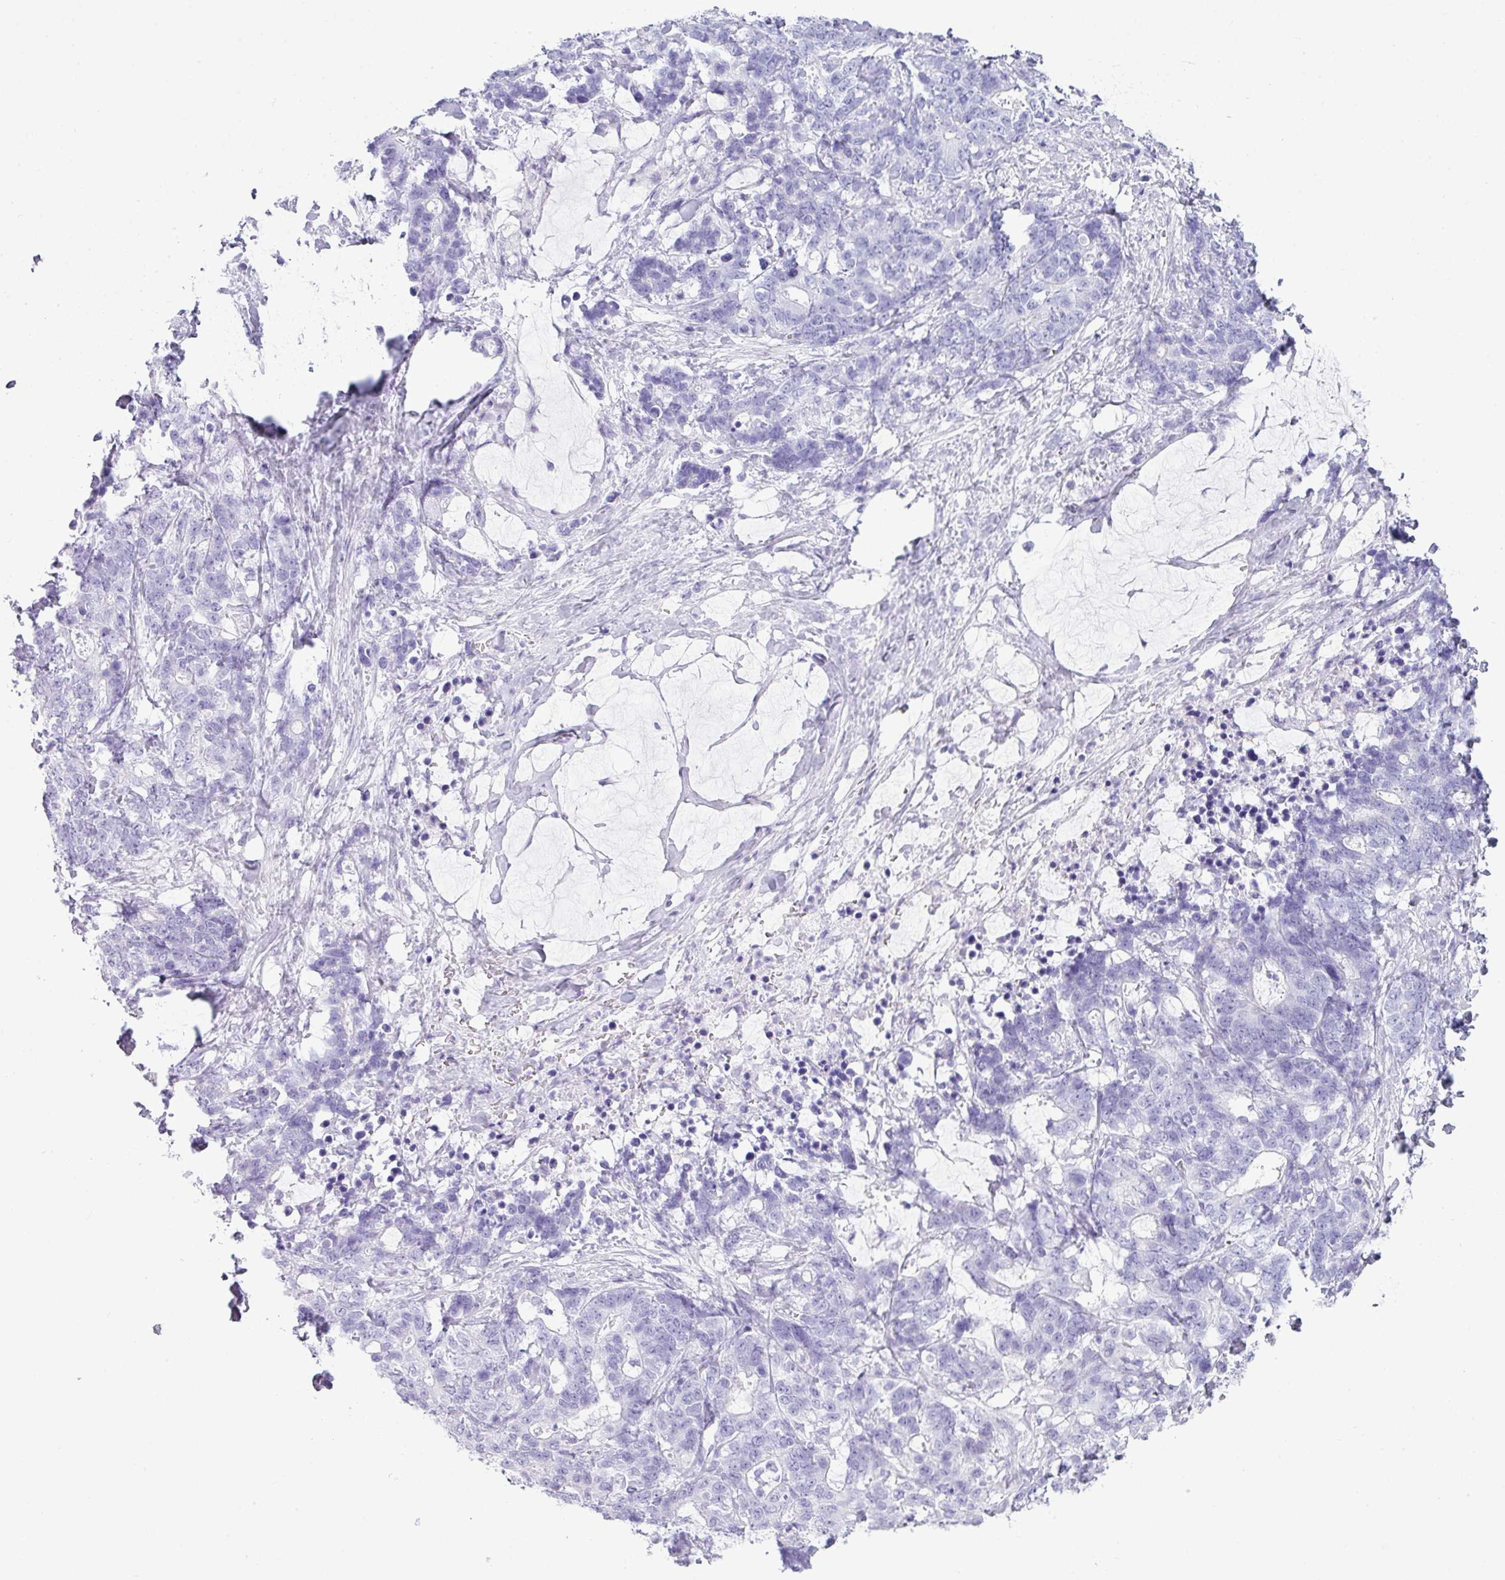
{"staining": {"intensity": "negative", "quantity": "none", "location": "none"}, "tissue": "stomach cancer", "cell_type": "Tumor cells", "image_type": "cancer", "snomed": [{"axis": "morphology", "description": "Normal tissue, NOS"}, {"axis": "morphology", "description": "Adenocarcinoma, NOS"}, {"axis": "topography", "description": "Stomach"}], "caption": "A high-resolution histopathology image shows IHC staining of stomach cancer (adenocarcinoma), which reveals no significant staining in tumor cells.", "gene": "ABCC5", "patient": {"sex": "female", "age": 64}}